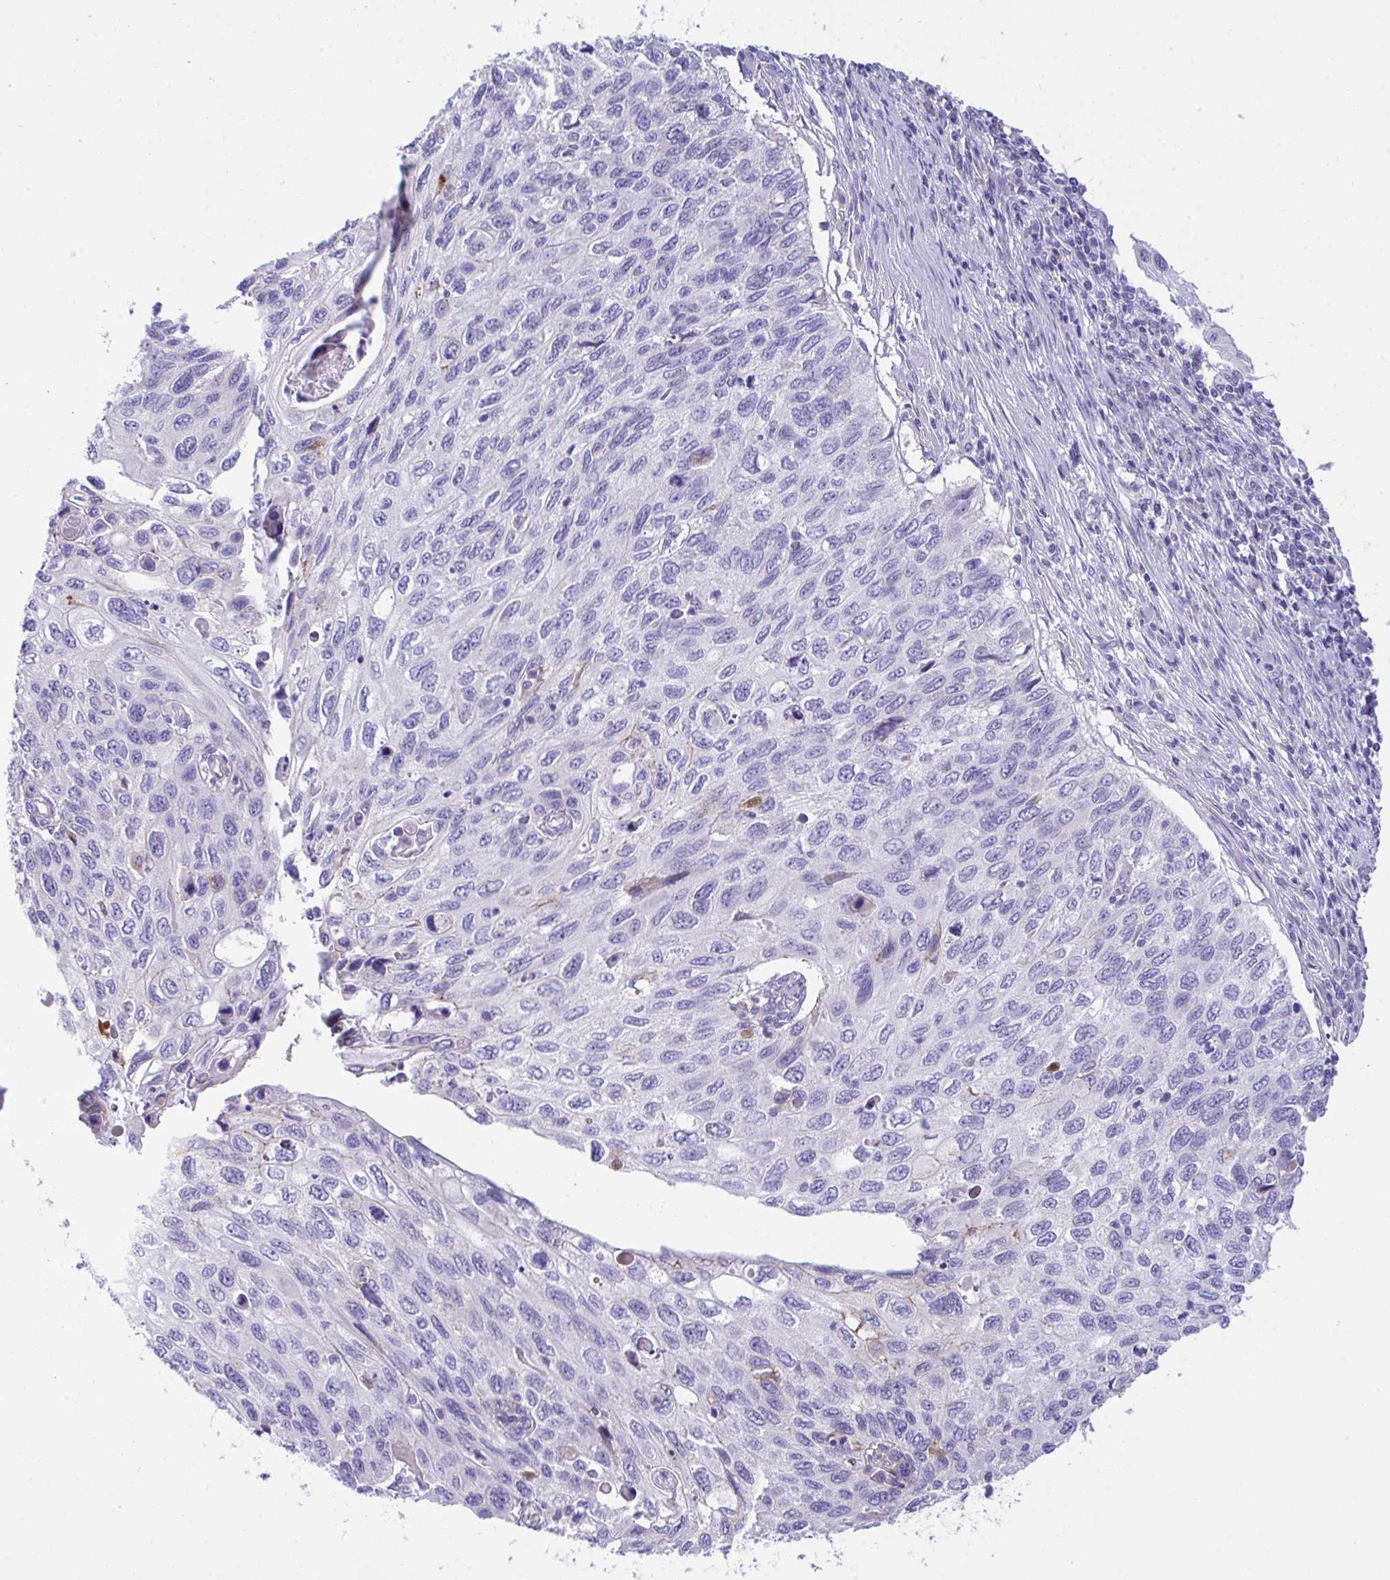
{"staining": {"intensity": "negative", "quantity": "none", "location": "none"}, "tissue": "cervical cancer", "cell_type": "Tumor cells", "image_type": "cancer", "snomed": [{"axis": "morphology", "description": "Squamous cell carcinoma, NOS"}, {"axis": "topography", "description": "Cervix"}], "caption": "Immunohistochemistry image of squamous cell carcinoma (cervical) stained for a protein (brown), which demonstrates no expression in tumor cells. (DAB immunohistochemistry visualized using brightfield microscopy, high magnification).", "gene": "GLB1L2", "patient": {"sex": "female", "age": 70}}